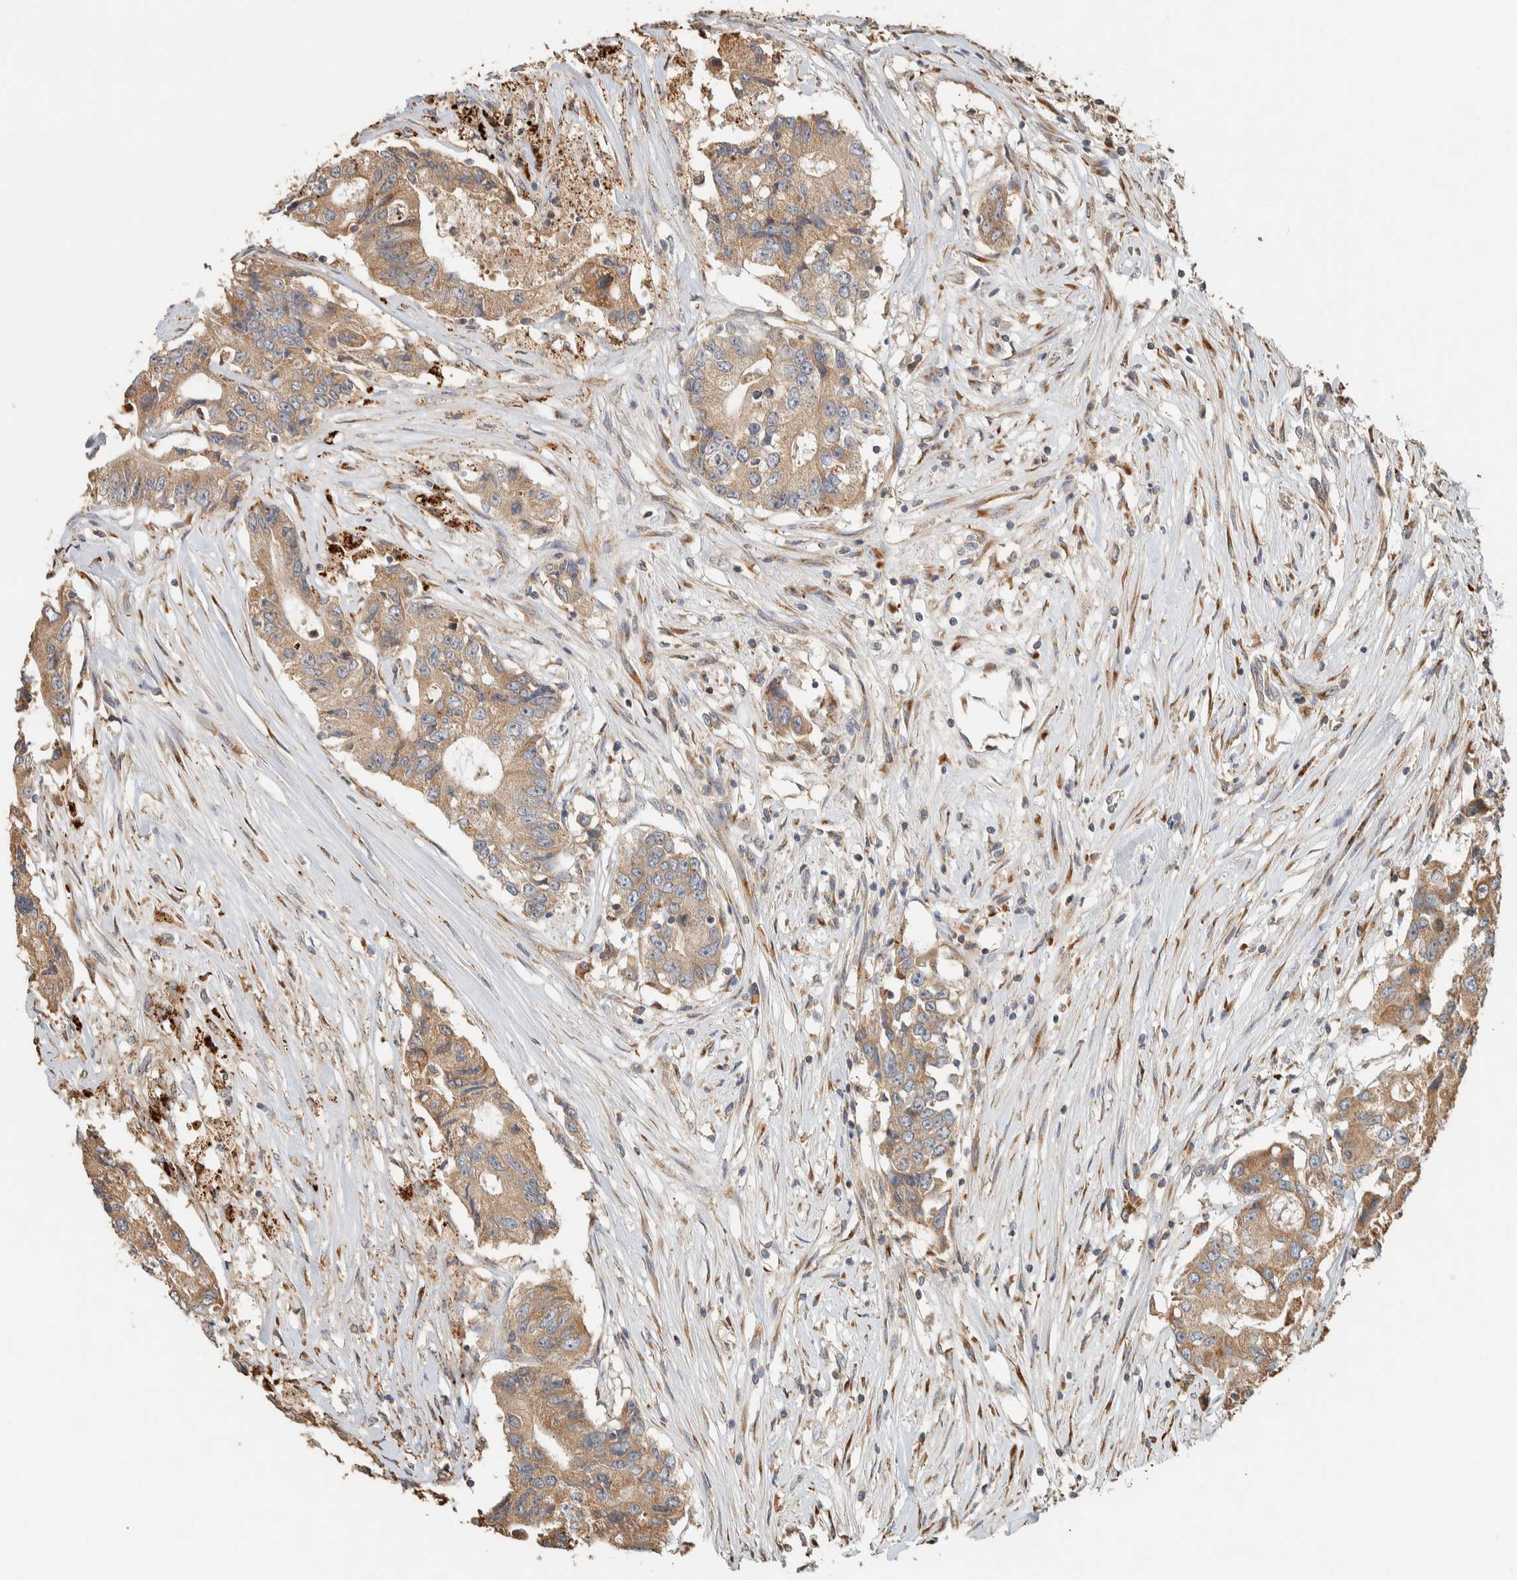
{"staining": {"intensity": "moderate", "quantity": ">75%", "location": "cytoplasmic/membranous"}, "tissue": "colorectal cancer", "cell_type": "Tumor cells", "image_type": "cancer", "snomed": [{"axis": "morphology", "description": "Adenocarcinoma, NOS"}, {"axis": "topography", "description": "Colon"}], "caption": "Approximately >75% of tumor cells in human colorectal cancer (adenocarcinoma) reveal moderate cytoplasmic/membranous protein positivity as visualized by brown immunohistochemical staining.", "gene": "RAB11FIP1", "patient": {"sex": "female", "age": 77}}